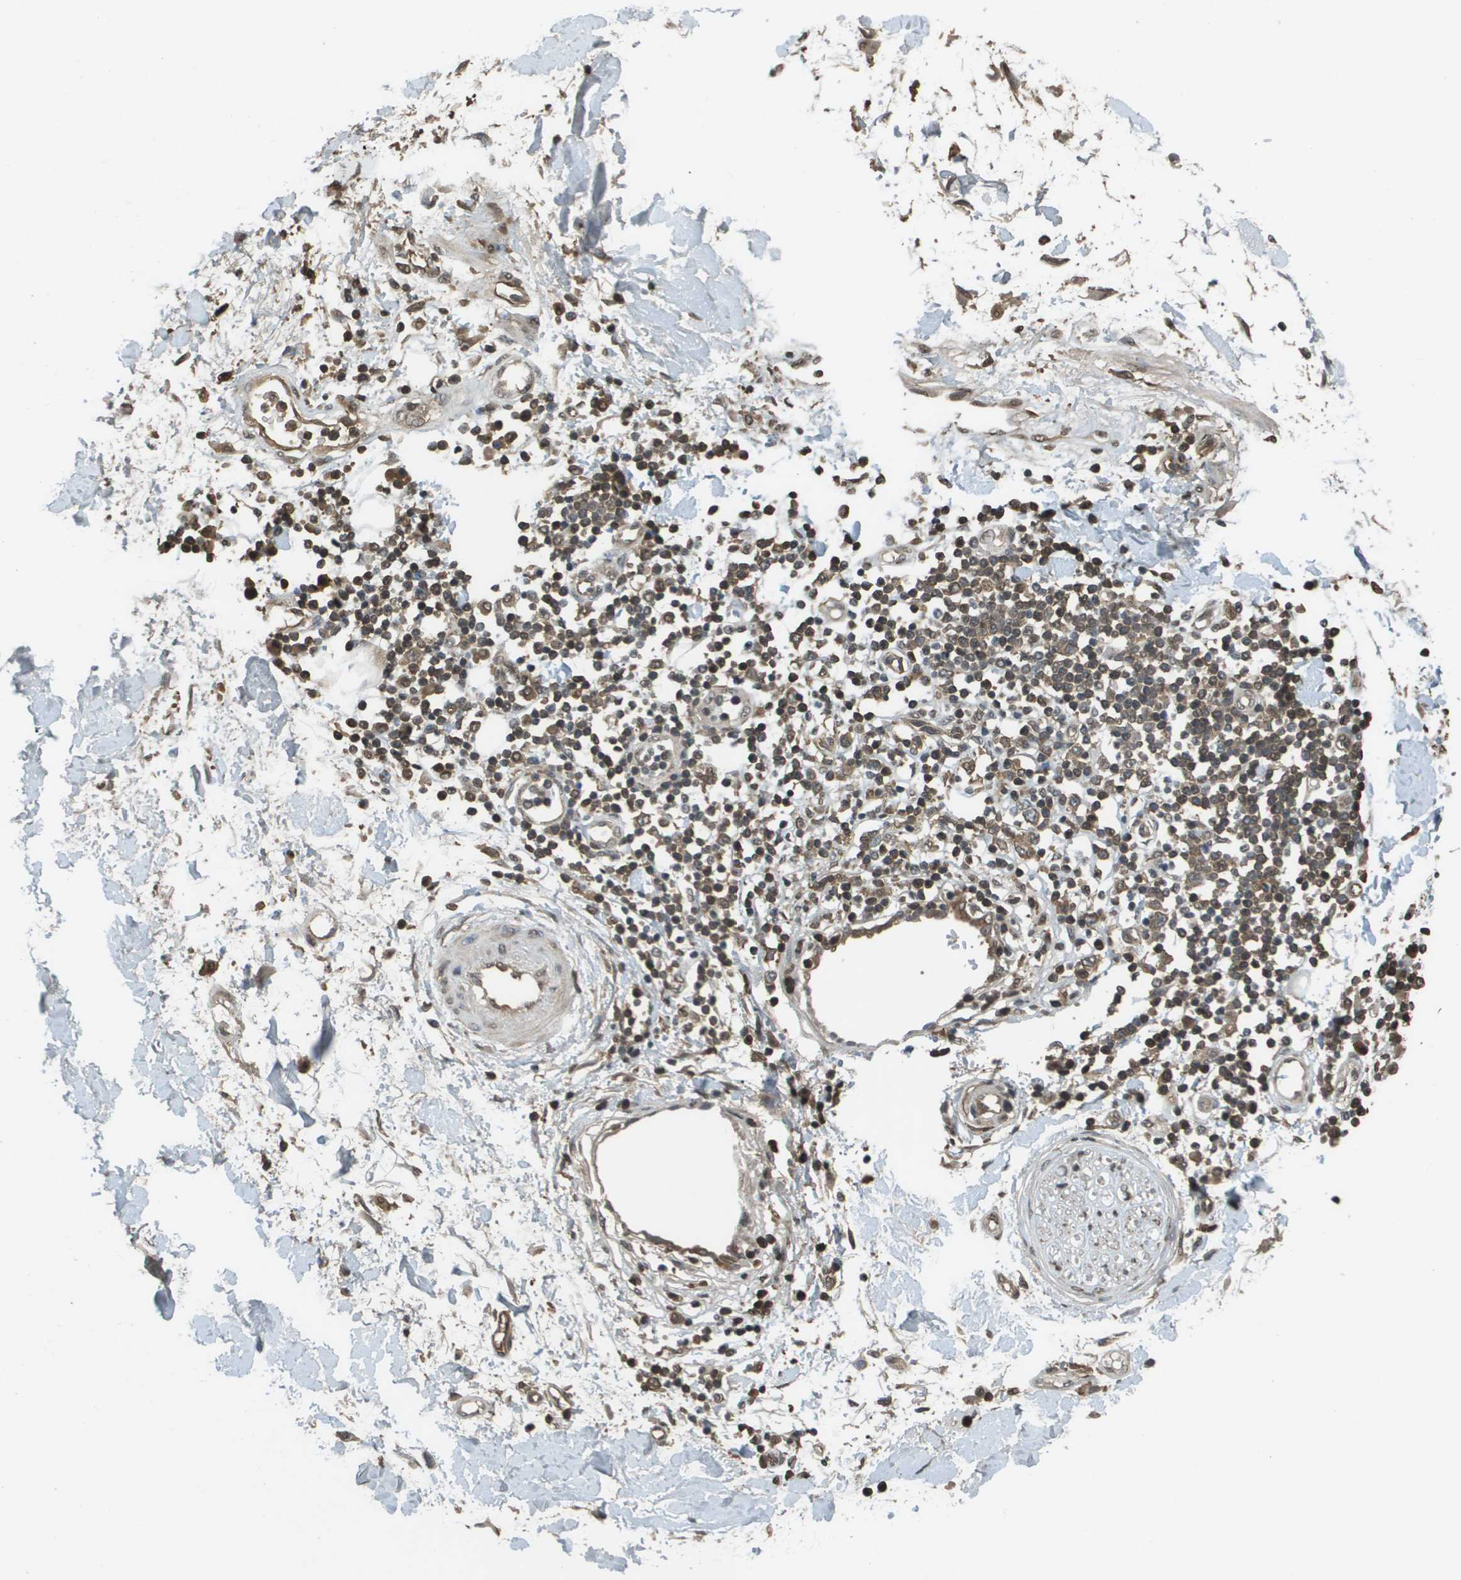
{"staining": {"intensity": "negative", "quantity": "none", "location": "none"}, "tissue": "adipose tissue", "cell_type": "Adipocytes", "image_type": "normal", "snomed": [{"axis": "morphology", "description": "Squamous cell carcinoma, NOS"}, {"axis": "topography", "description": "Skin"}], "caption": "Adipocytes show no significant expression in benign adipose tissue. Nuclei are stained in blue.", "gene": "NDRG2", "patient": {"sex": "male", "age": 83}}